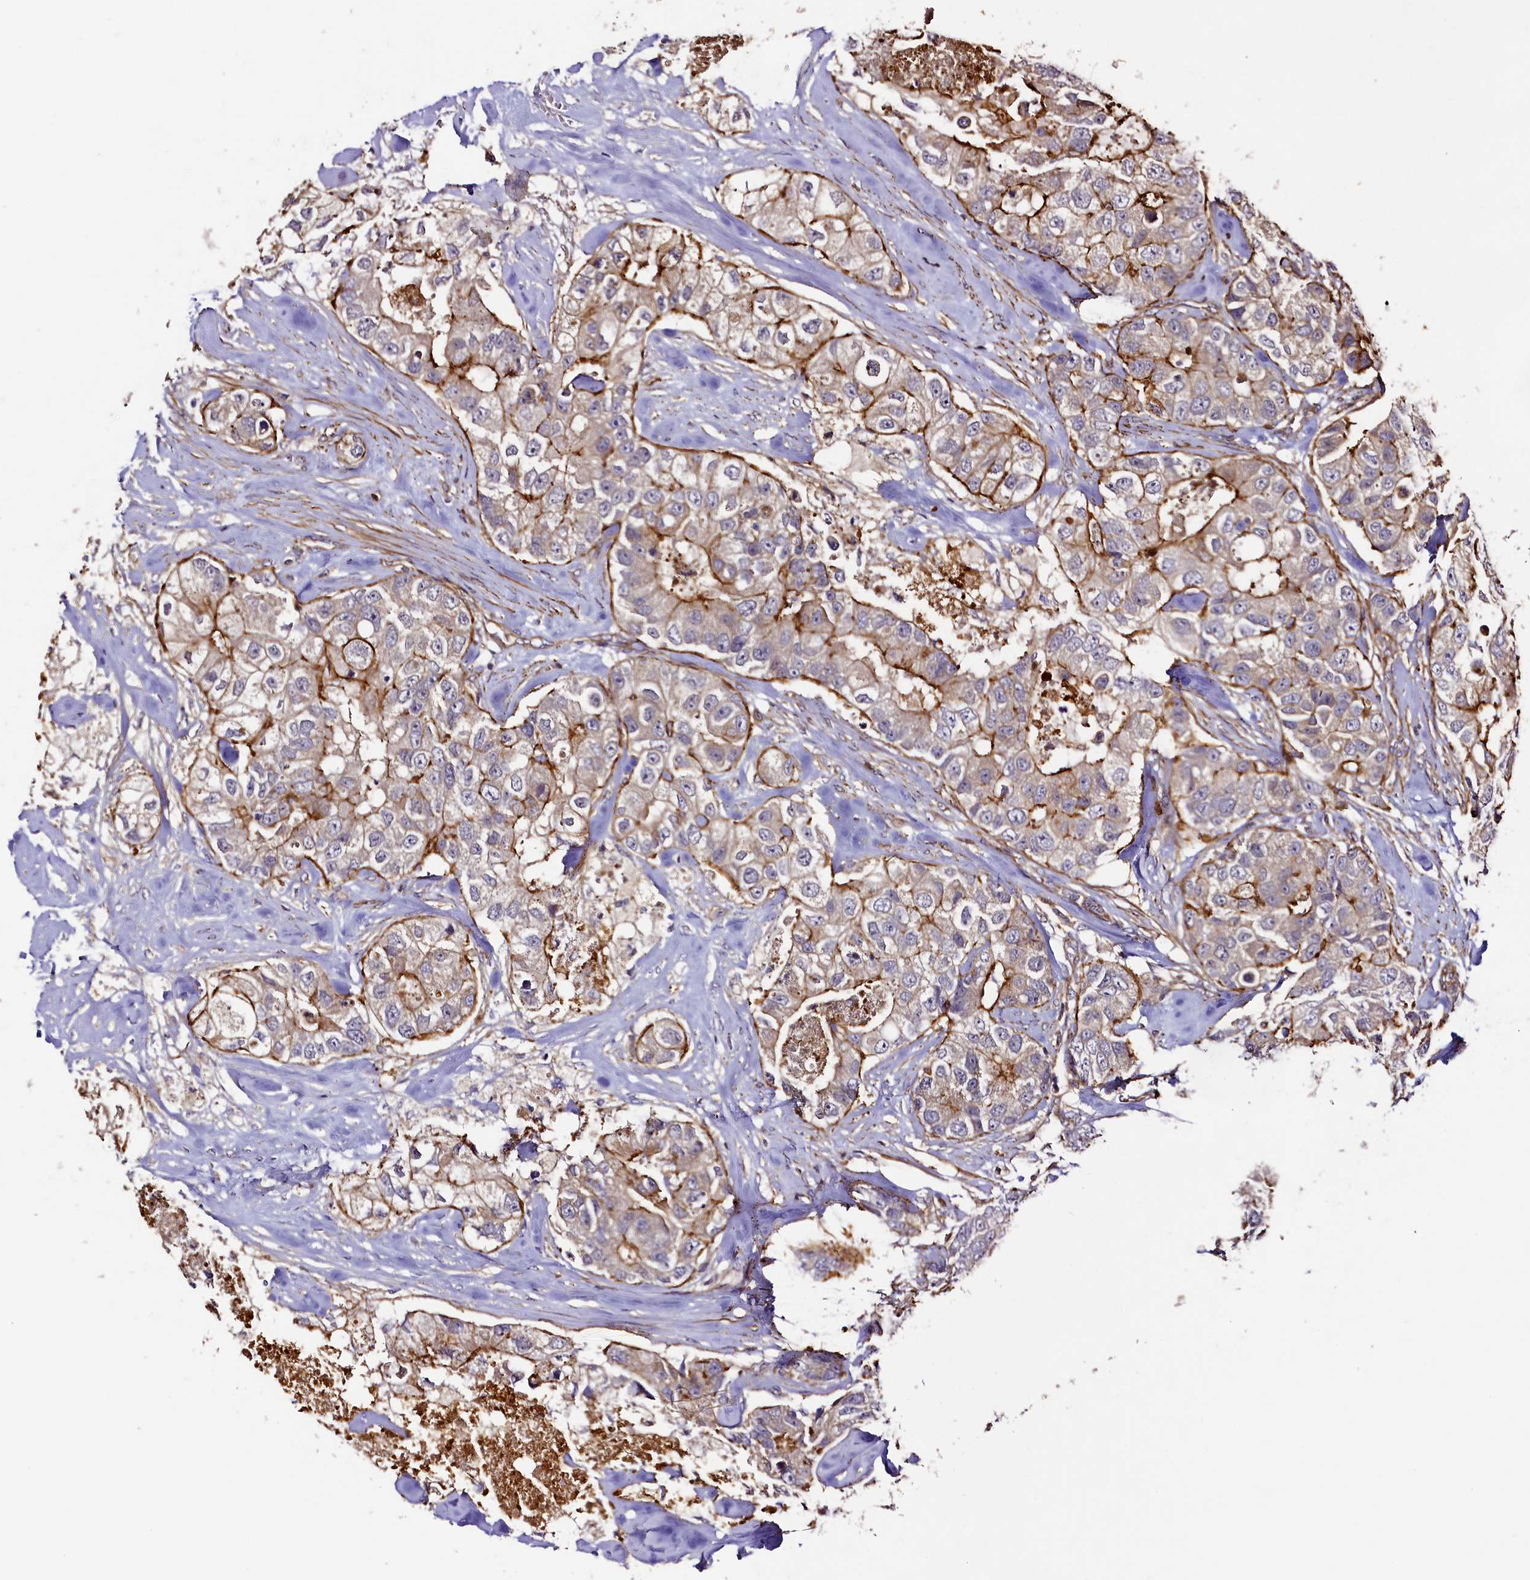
{"staining": {"intensity": "moderate", "quantity": "<25%", "location": "cytoplasmic/membranous"}, "tissue": "breast cancer", "cell_type": "Tumor cells", "image_type": "cancer", "snomed": [{"axis": "morphology", "description": "Duct carcinoma"}, {"axis": "topography", "description": "Breast"}], "caption": "This image exhibits breast cancer (invasive ductal carcinoma) stained with IHC to label a protein in brown. The cytoplasmic/membranous of tumor cells show moderate positivity for the protein. Nuclei are counter-stained blue.", "gene": "RAPSN", "patient": {"sex": "female", "age": 62}}